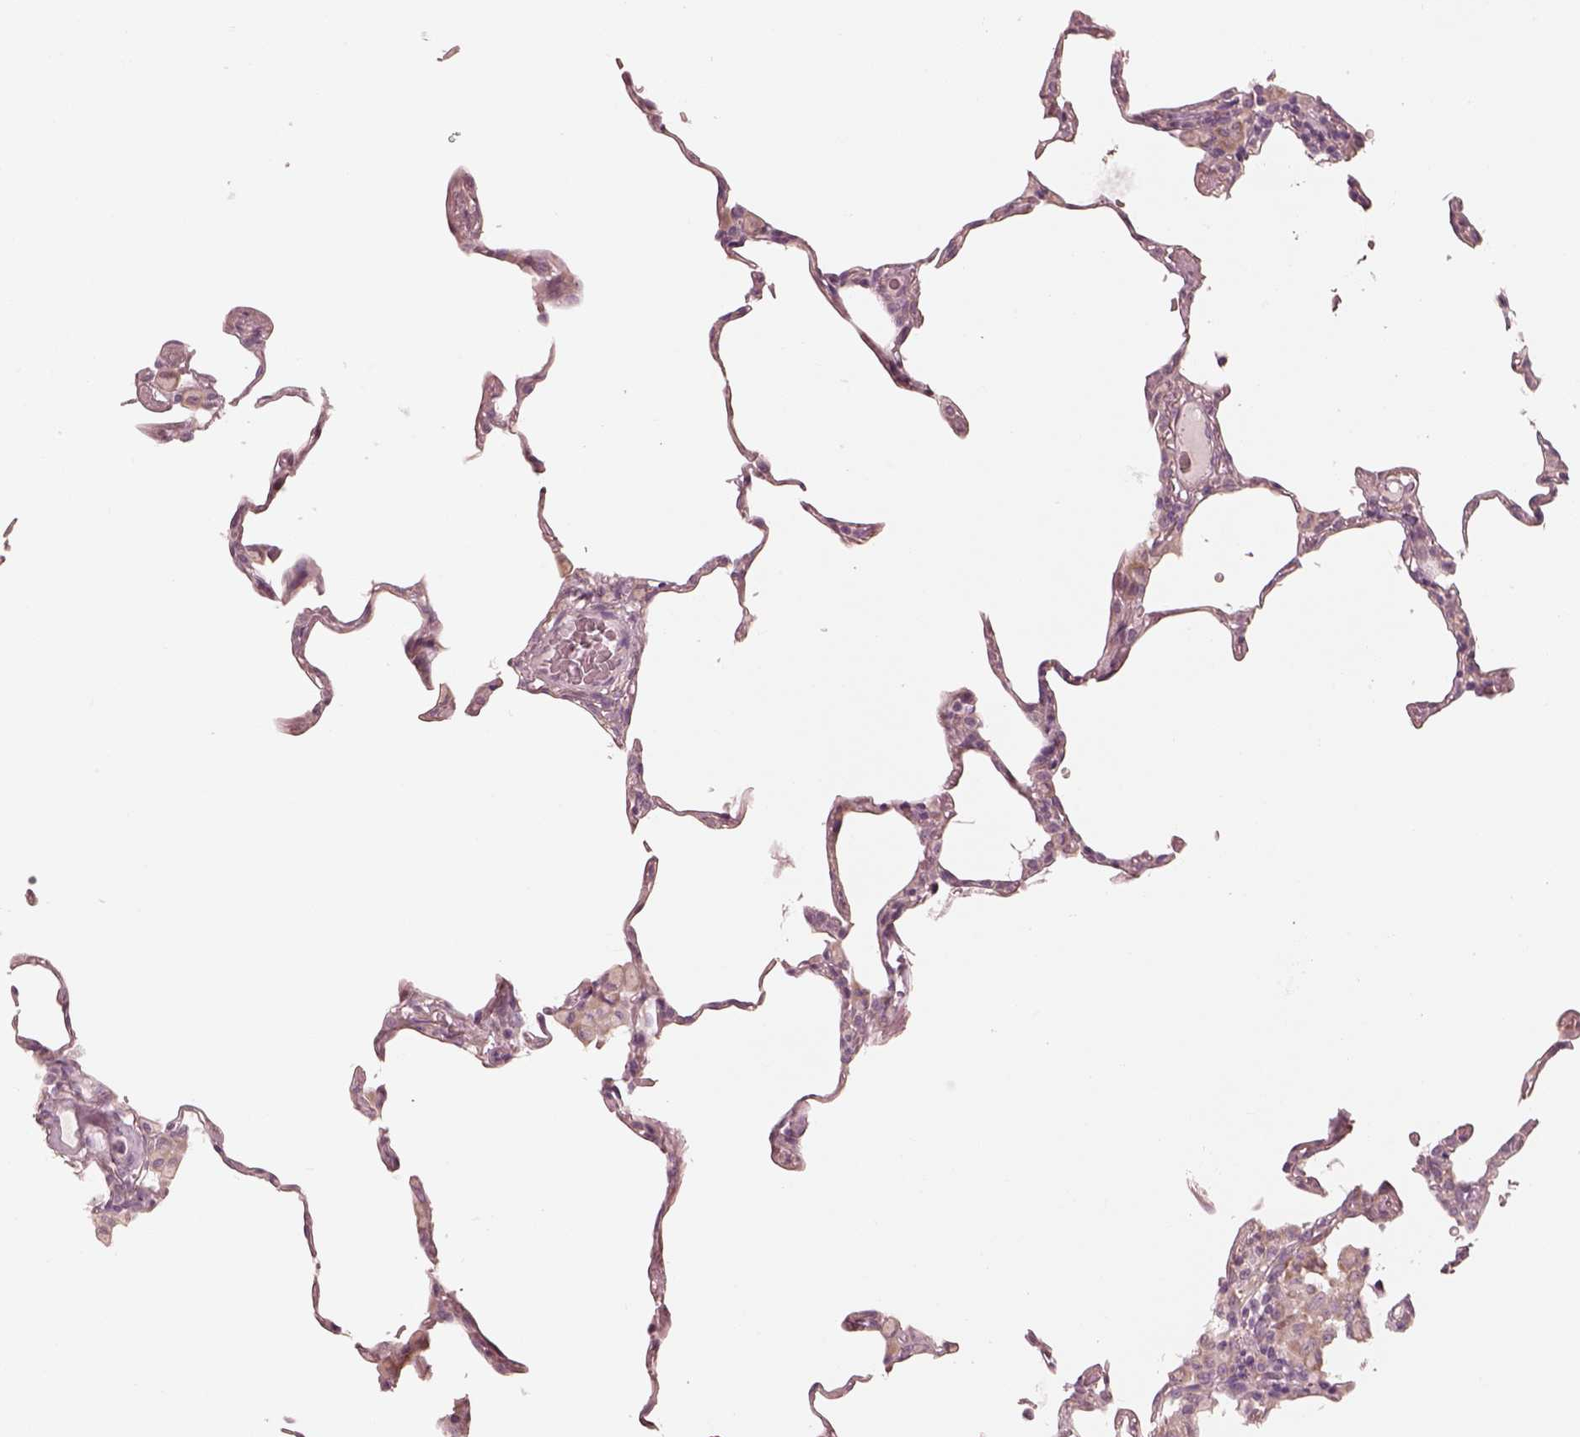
{"staining": {"intensity": "negative", "quantity": "none", "location": "none"}, "tissue": "lung", "cell_type": "Alveolar cells", "image_type": "normal", "snomed": [{"axis": "morphology", "description": "Normal tissue, NOS"}, {"axis": "topography", "description": "Lung"}], "caption": "DAB immunohistochemical staining of unremarkable human lung exhibits no significant staining in alveolar cells.", "gene": "RAB3C", "patient": {"sex": "female", "age": 57}}